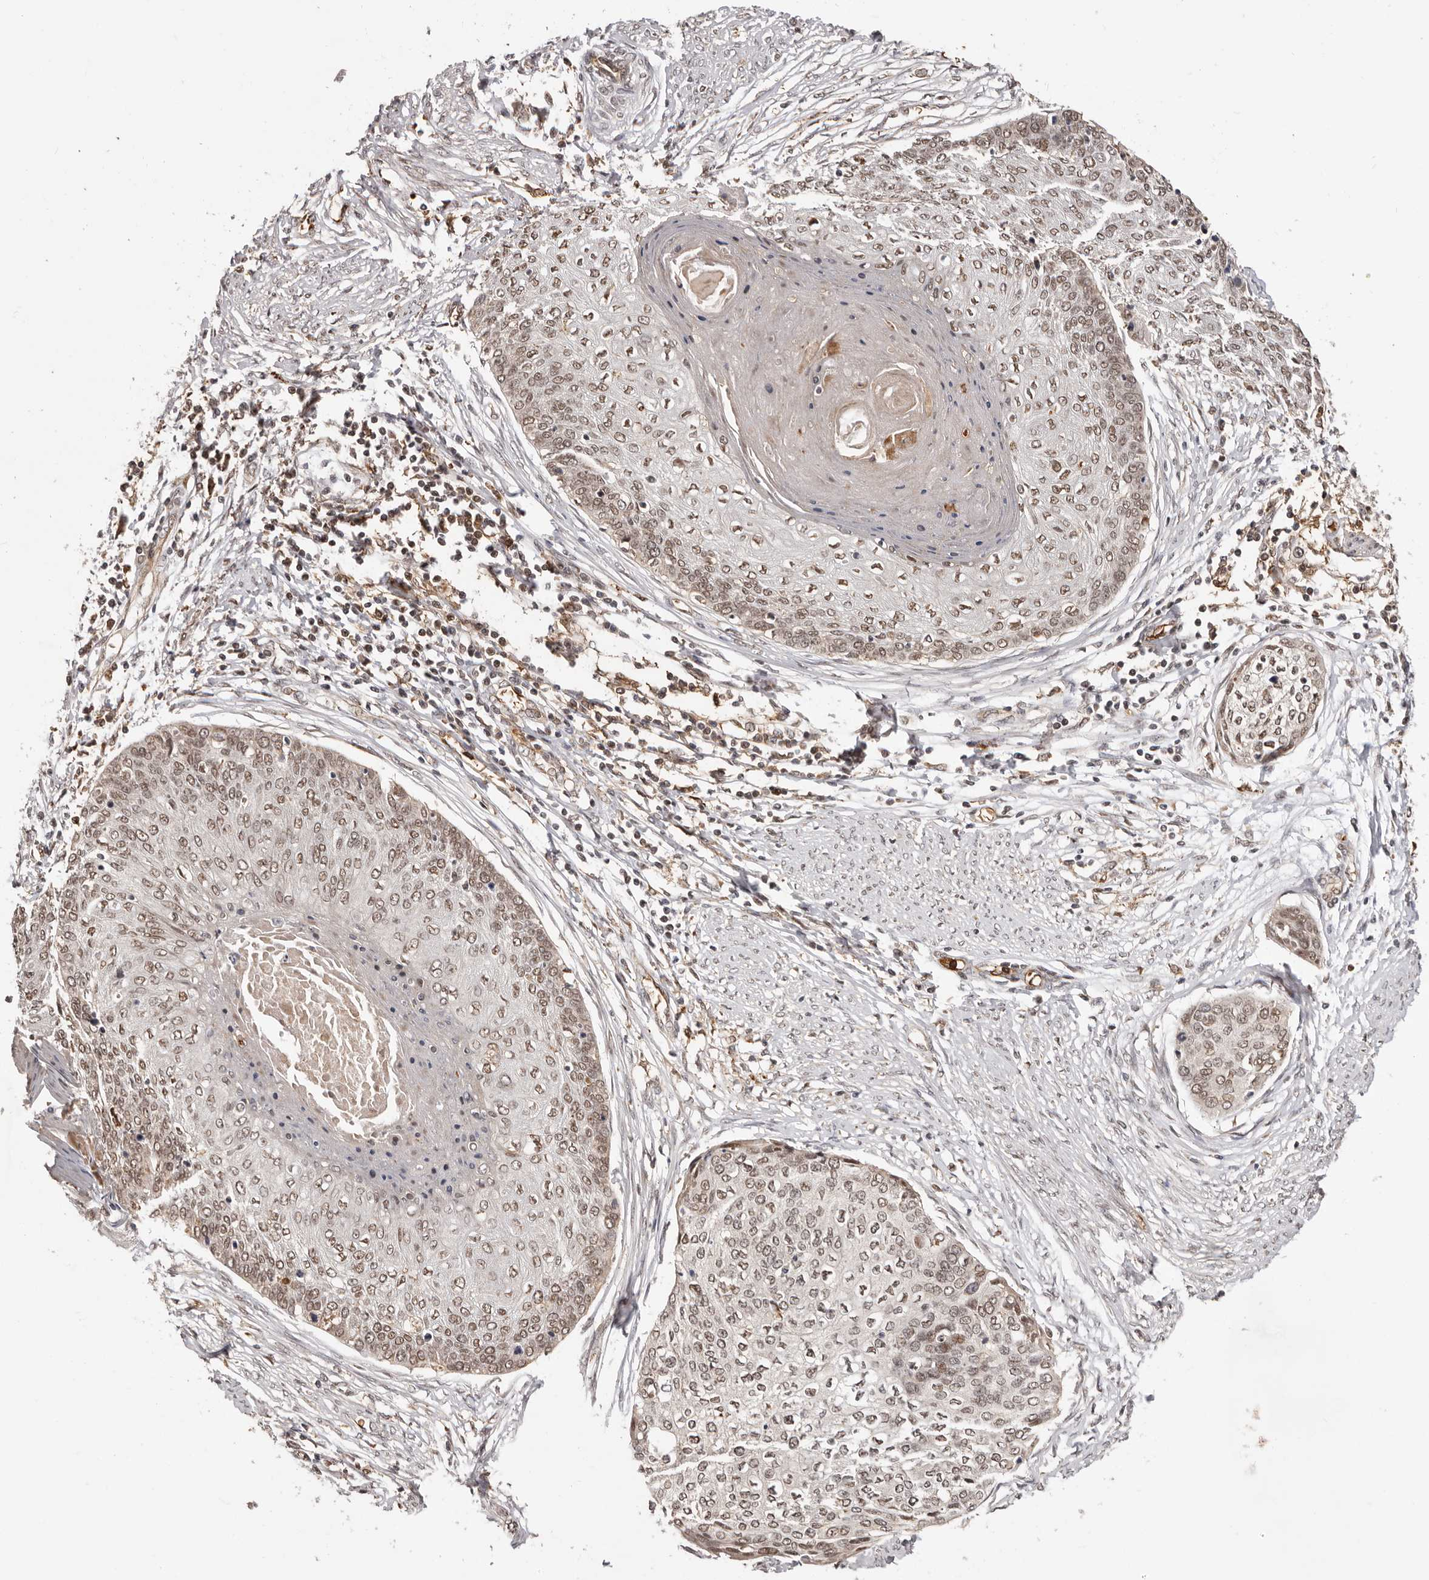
{"staining": {"intensity": "weak", "quantity": ">75%", "location": "nuclear"}, "tissue": "cervical cancer", "cell_type": "Tumor cells", "image_type": "cancer", "snomed": [{"axis": "morphology", "description": "Squamous cell carcinoma, NOS"}, {"axis": "topography", "description": "Cervix"}], "caption": "Immunohistochemistry (IHC) of human cervical cancer demonstrates low levels of weak nuclear positivity in about >75% of tumor cells.", "gene": "NCOA3", "patient": {"sex": "female", "age": 37}}